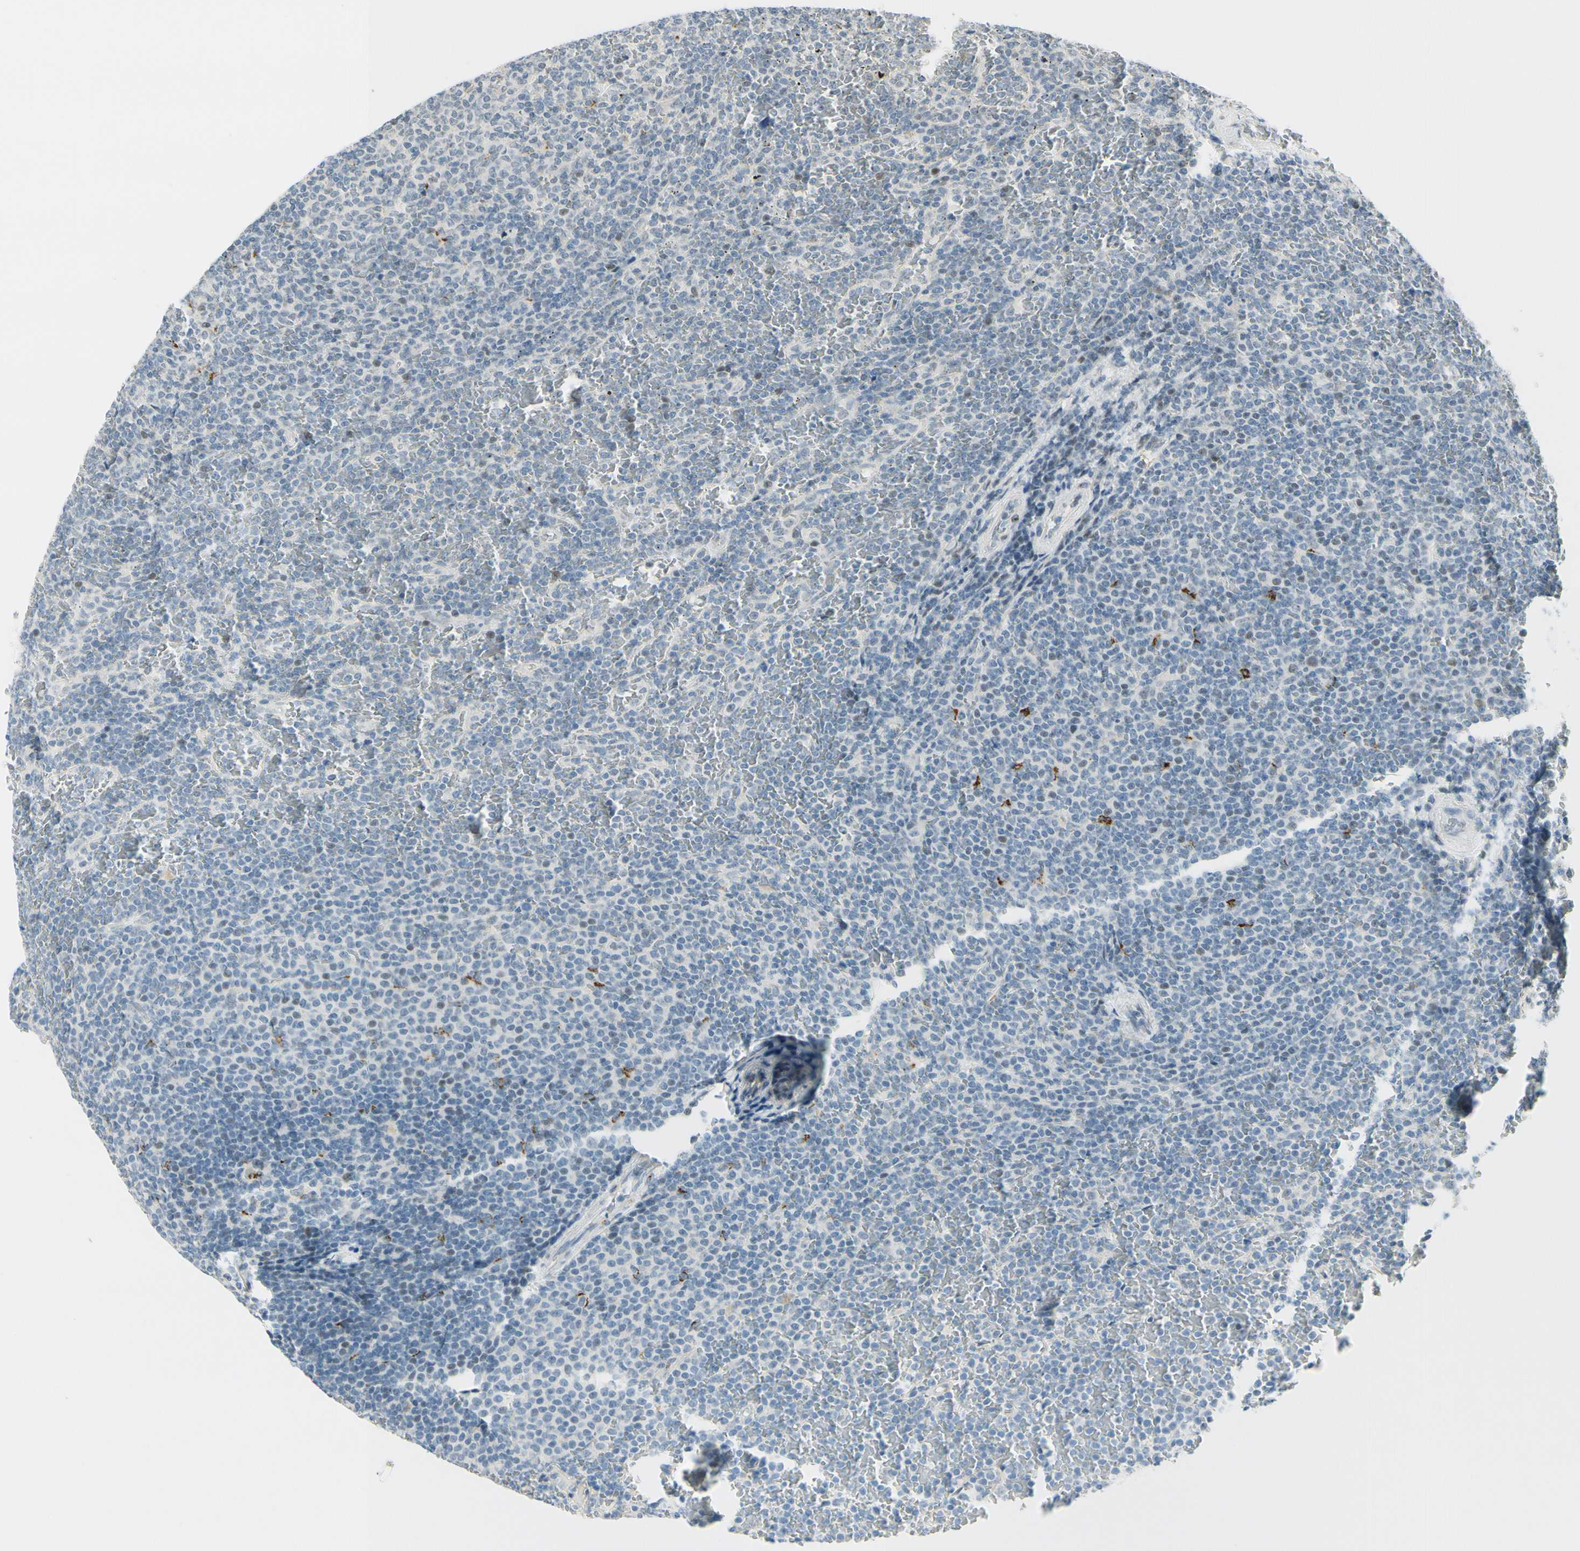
{"staining": {"intensity": "strong", "quantity": "<25%", "location": "cytoplasmic/membranous"}, "tissue": "lymphoma", "cell_type": "Tumor cells", "image_type": "cancer", "snomed": [{"axis": "morphology", "description": "Malignant lymphoma, non-Hodgkin's type, Low grade"}, {"axis": "topography", "description": "Spleen"}], "caption": "There is medium levels of strong cytoplasmic/membranous expression in tumor cells of low-grade malignant lymphoma, non-Hodgkin's type, as demonstrated by immunohistochemical staining (brown color).", "gene": "B4GALNT1", "patient": {"sex": "female", "age": 77}}